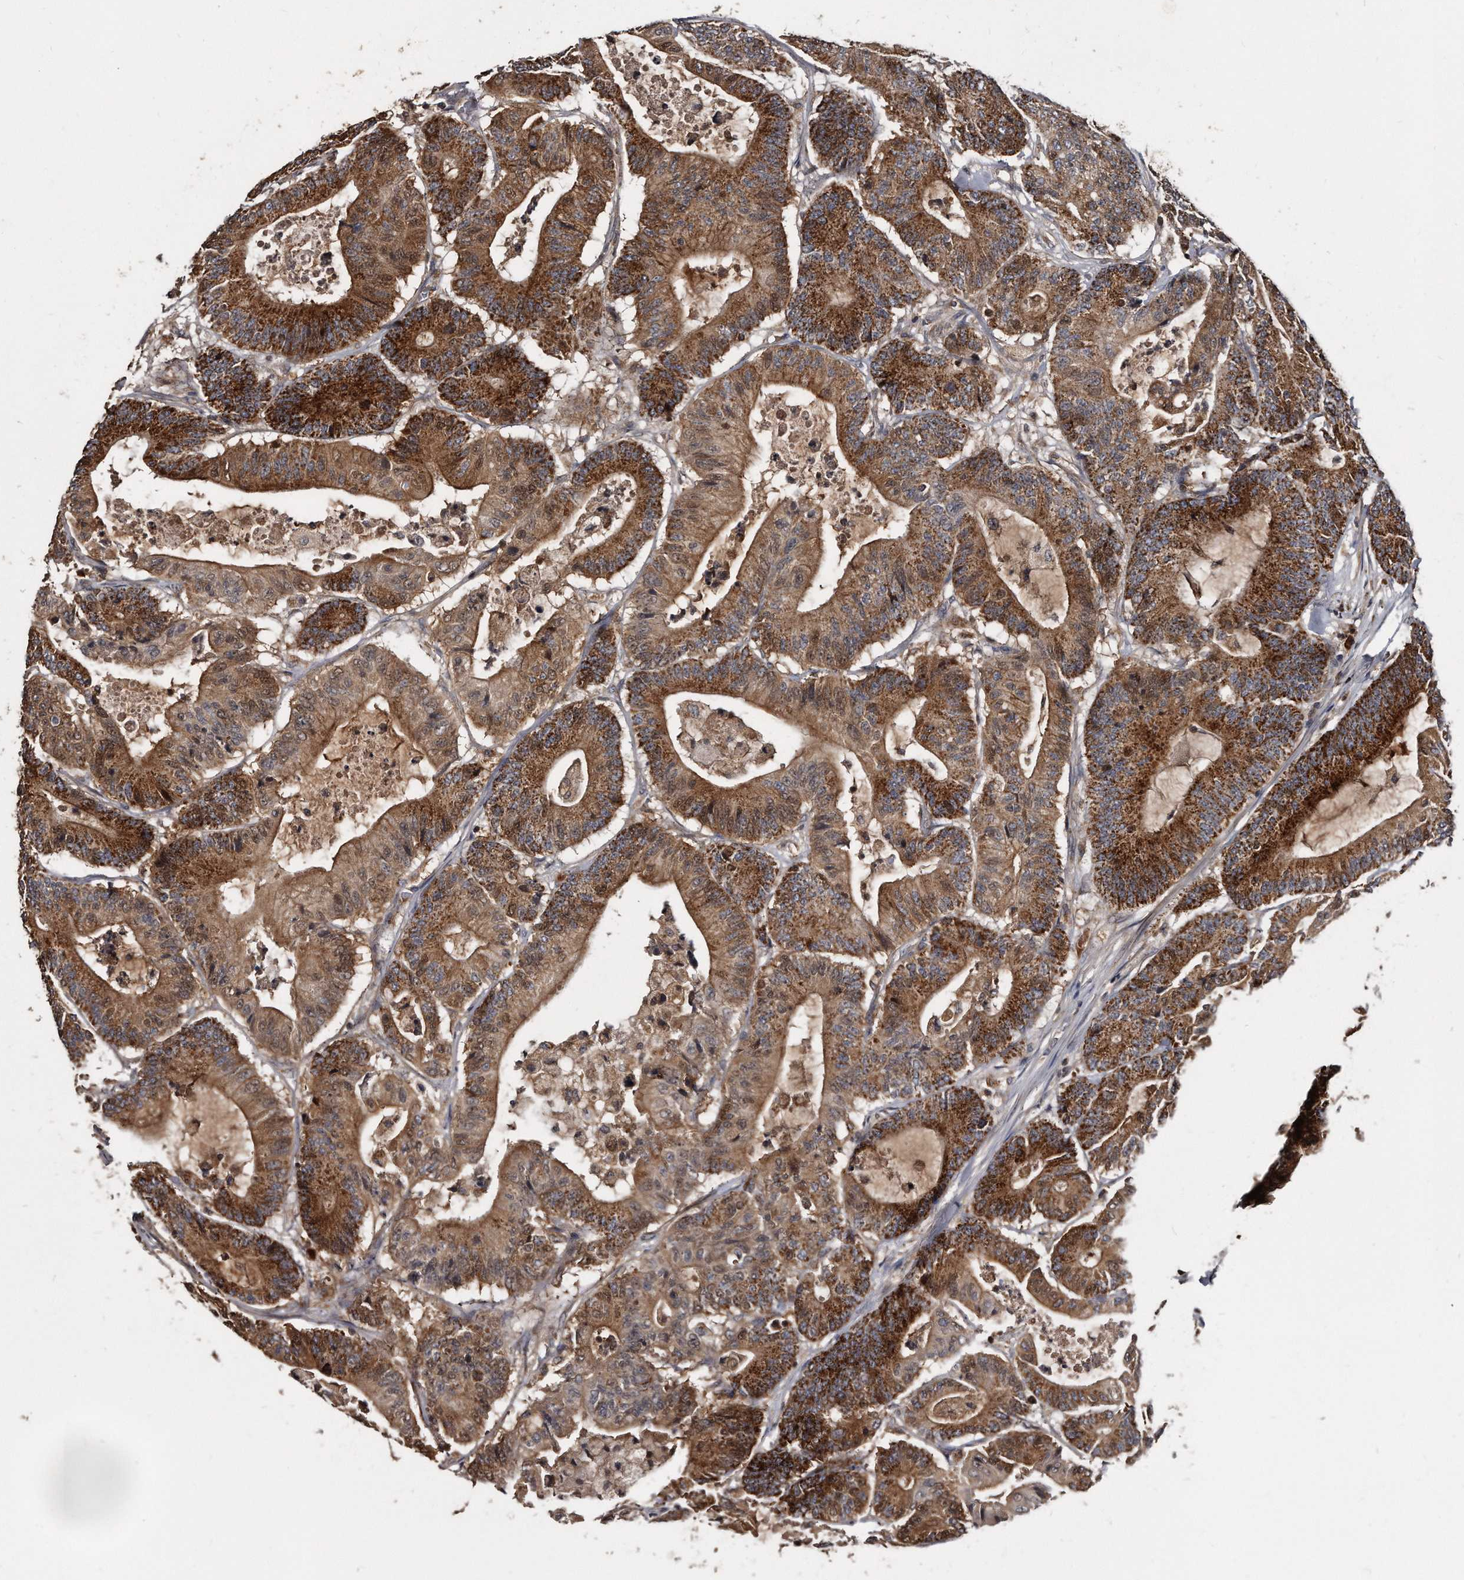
{"staining": {"intensity": "strong", "quantity": ">75%", "location": "cytoplasmic/membranous"}, "tissue": "colorectal cancer", "cell_type": "Tumor cells", "image_type": "cancer", "snomed": [{"axis": "morphology", "description": "Adenocarcinoma, NOS"}, {"axis": "topography", "description": "Colon"}], "caption": "Approximately >75% of tumor cells in human adenocarcinoma (colorectal) reveal strong cytoplasmic/membranous protein positivity as visualized by brown immunohistochemical staining.", "gene": "FAM136A", "patient": {"sex": "female", "age": 84}}